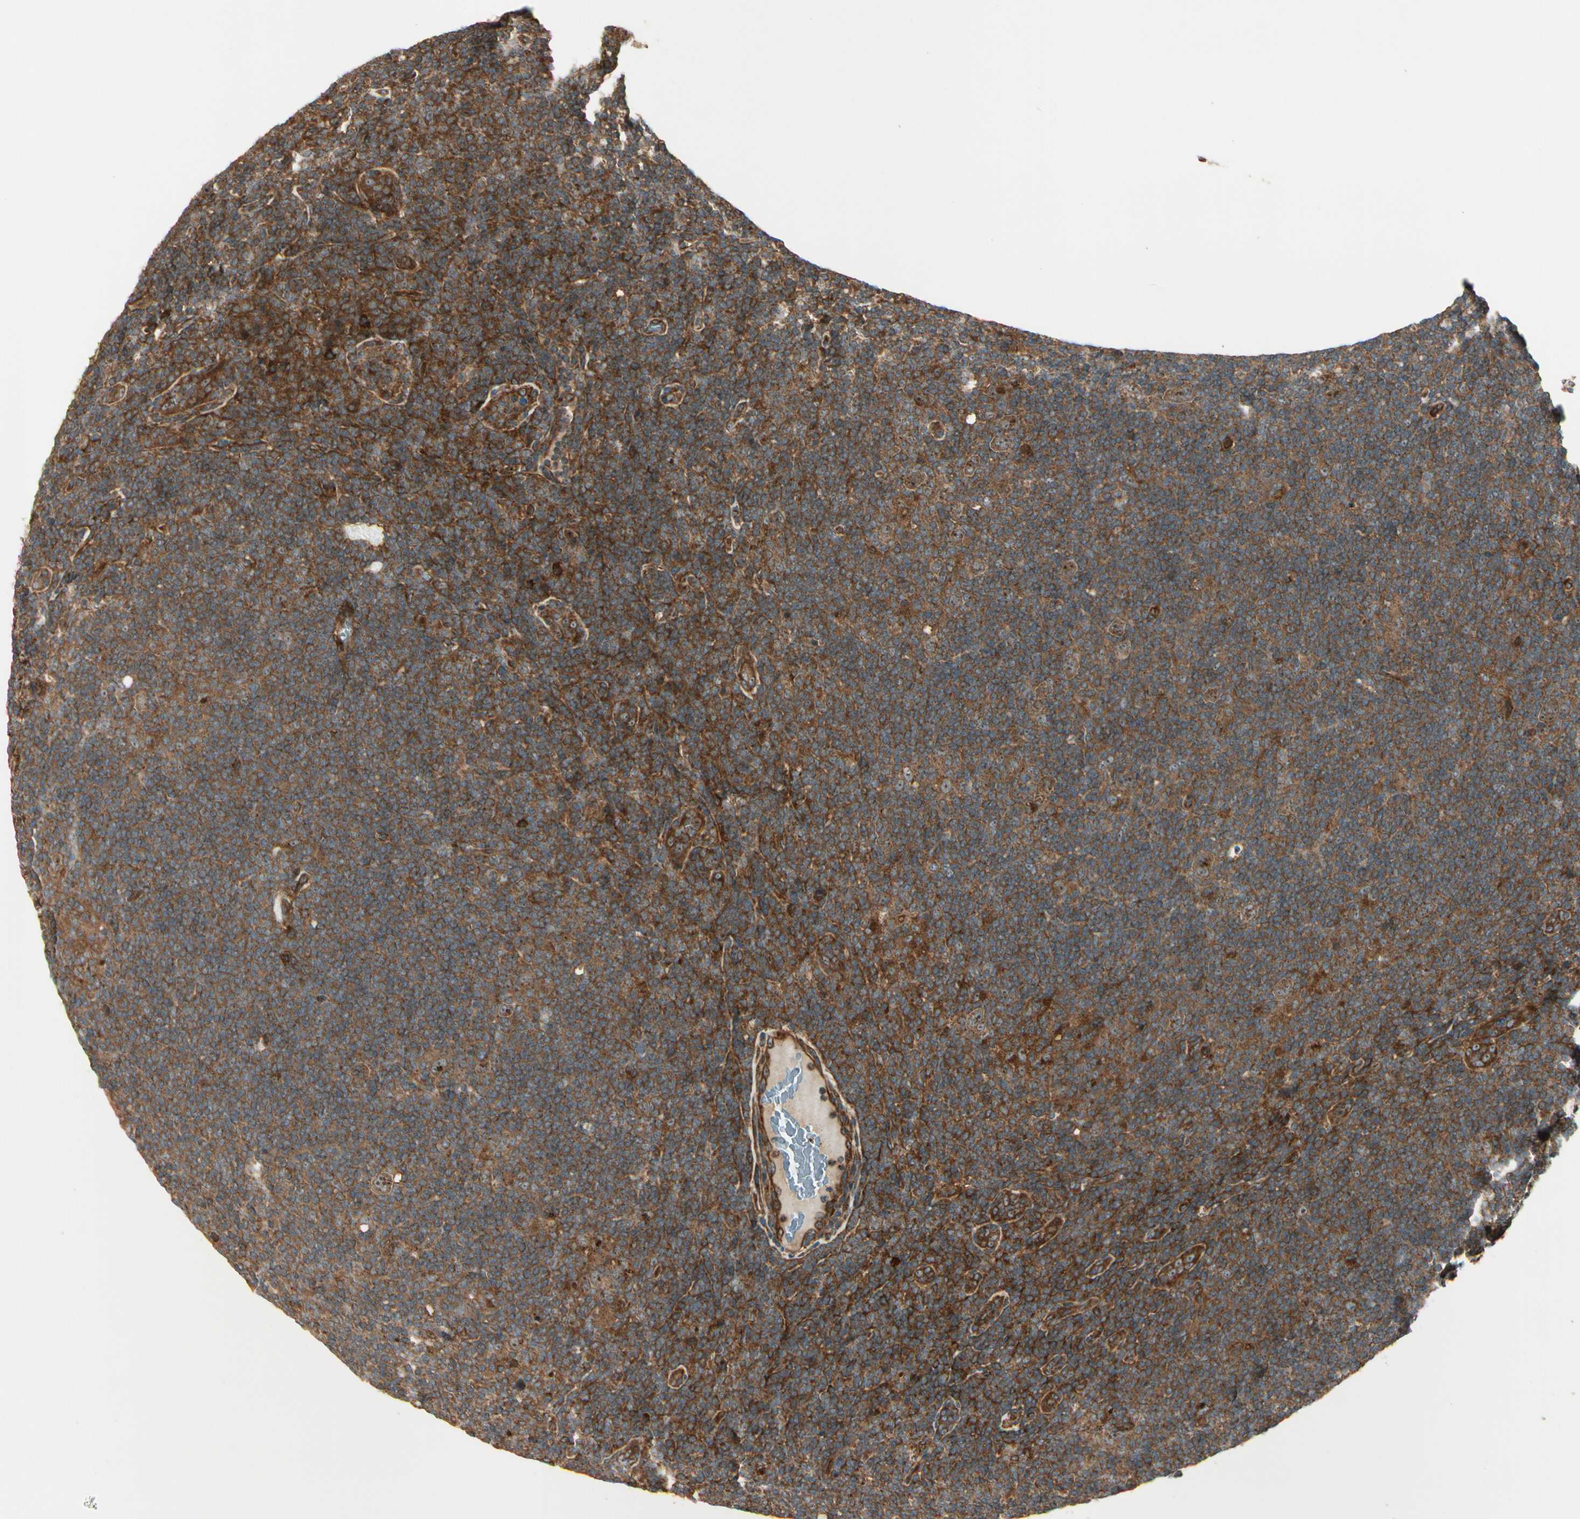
{"staining": {"intensity": "moderate", "quantity": ">75%", "location": "cytoplasmic/membranous"}, "tissue": "lymphoma", "cell_type": "Tumor cells", "image_type": "cancer", "snomed": [{"axis": "morphology", "description": "Hodgkin's disease, NOS"}, {"axis": "topography", "description": "Lymph node"}], "caption": "Immunohistochemical staining of human Hodgkin's disease shows medium levels of moderate cytoplasmic/membranous protein staining in about >75% of tumor cells.", "gene": "FKBP15", "patient": {"sex": "female", "age": 57}}